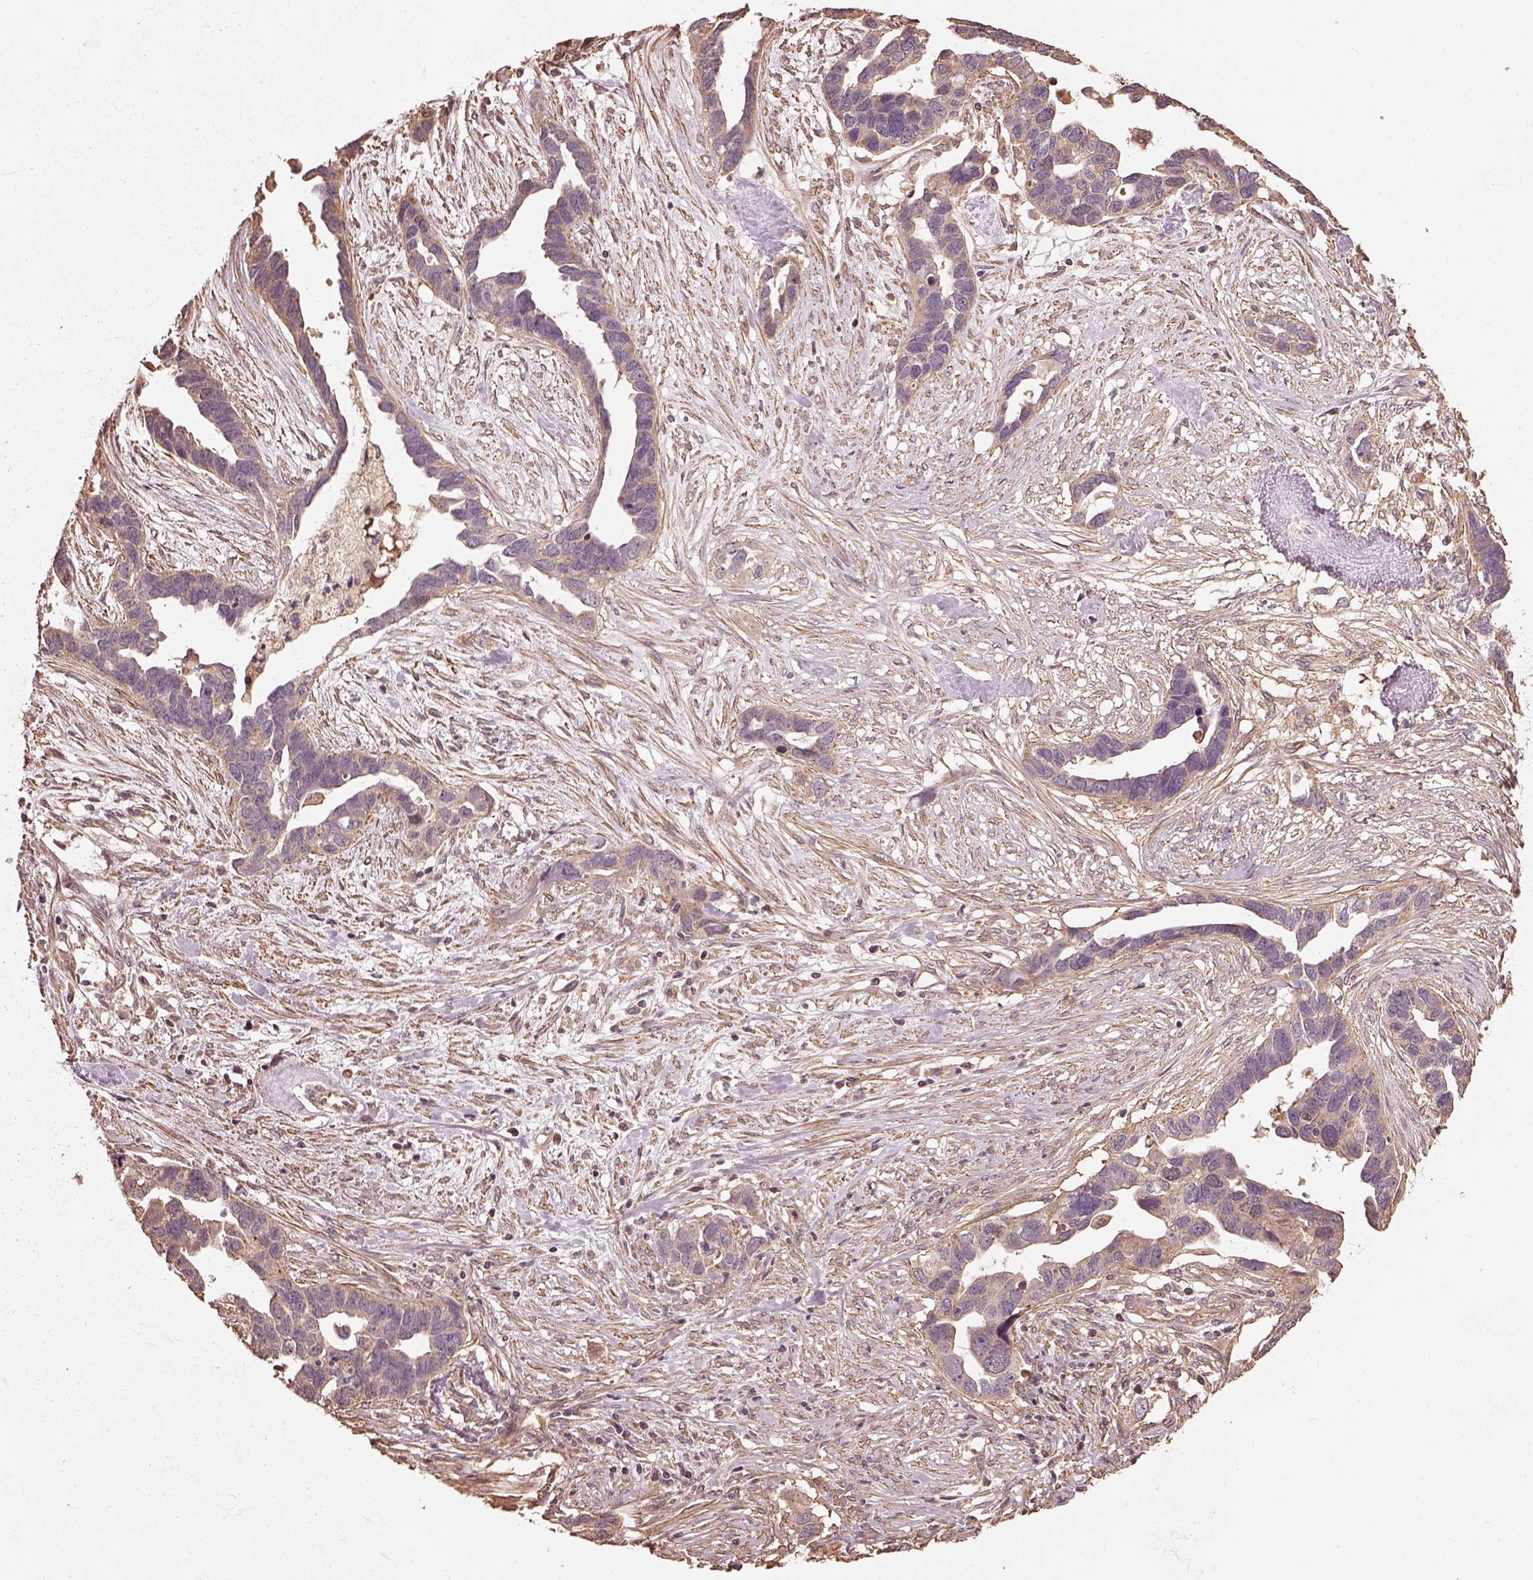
{"staining": {"intensity": "weak", "quantity": "<25%", "location": "cytoplasmic/membranous"}, "tissue": "ovarian cancer", "cell_type": "Tumor cells", "image_type": "cancer", "snomed": [{"axis": "morphology", "description": "Cystadenocarcinoma, serous, NOS"}, {"axis": "topography", "description": "Ovary"}], "caption": "Ovarian cancer was stained to show a protein in brown. There is no significant positivity in tumor cells.", "gene": "METTL4", "patient": {"sex": "female", "age": 54}}